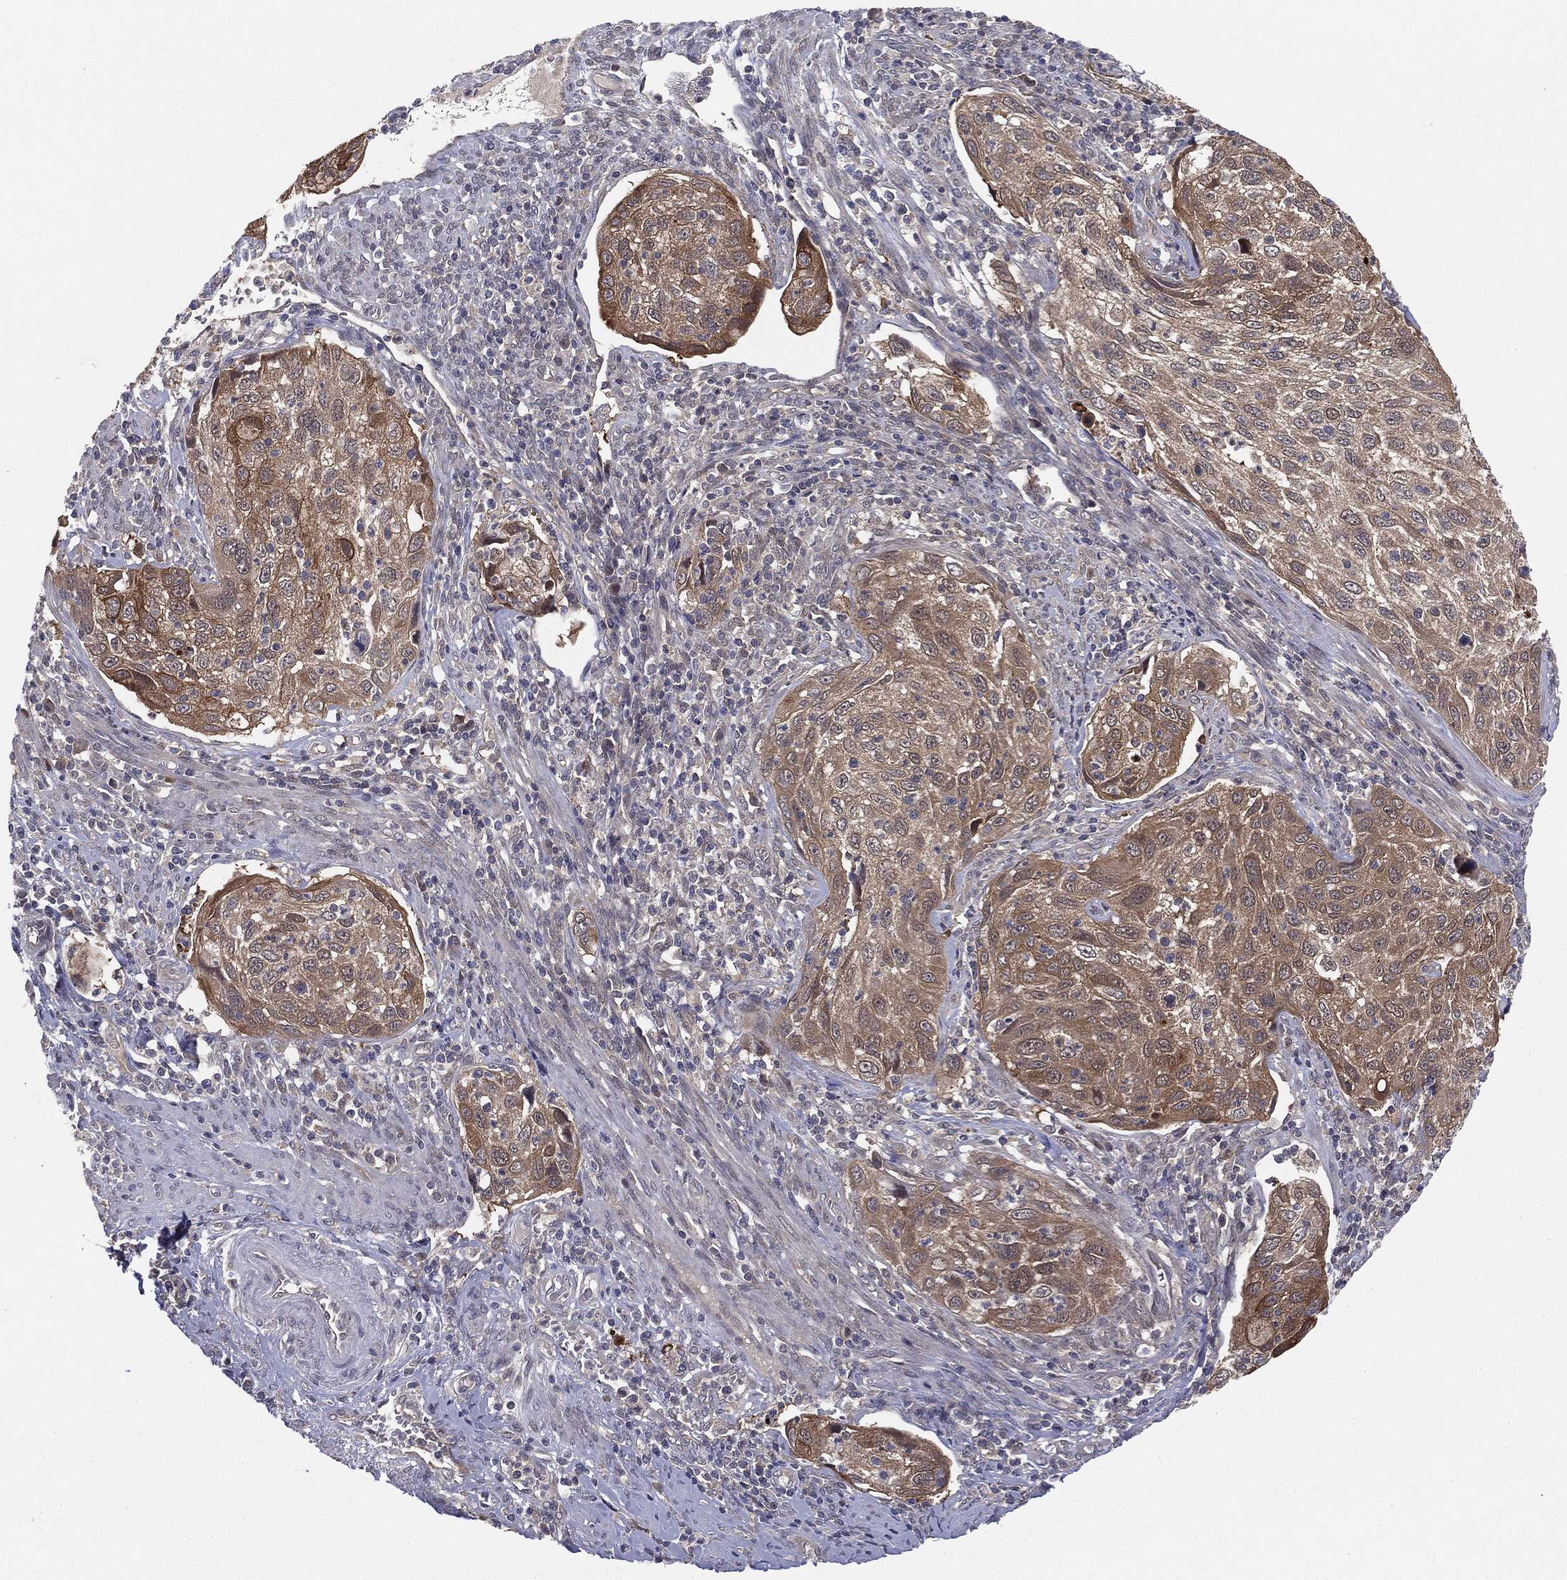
{"staining": {"intensity": "moderate", "quantity": ">75%", "location": "cytoplasmic/membranous"}, "tissue": "cervical cancer", "cell_type": "Tumor cells", "image_type": "cancer", "snomed": [{"axis": "morphology", "description": "Squamous cell carcinoma, NOS"}, {"axis": "topography", "description": "Cervix"}], "caption": "Protein staining shows moderate cytoplasmic/membranous positivity in about >75% of tumor cells in squamous cell carcinoma (cervical). The protein is shown in brown color, while the nuclei are stained blue.", "gene": "KRT7", "patient": {"sex": "female", "age": 70}}